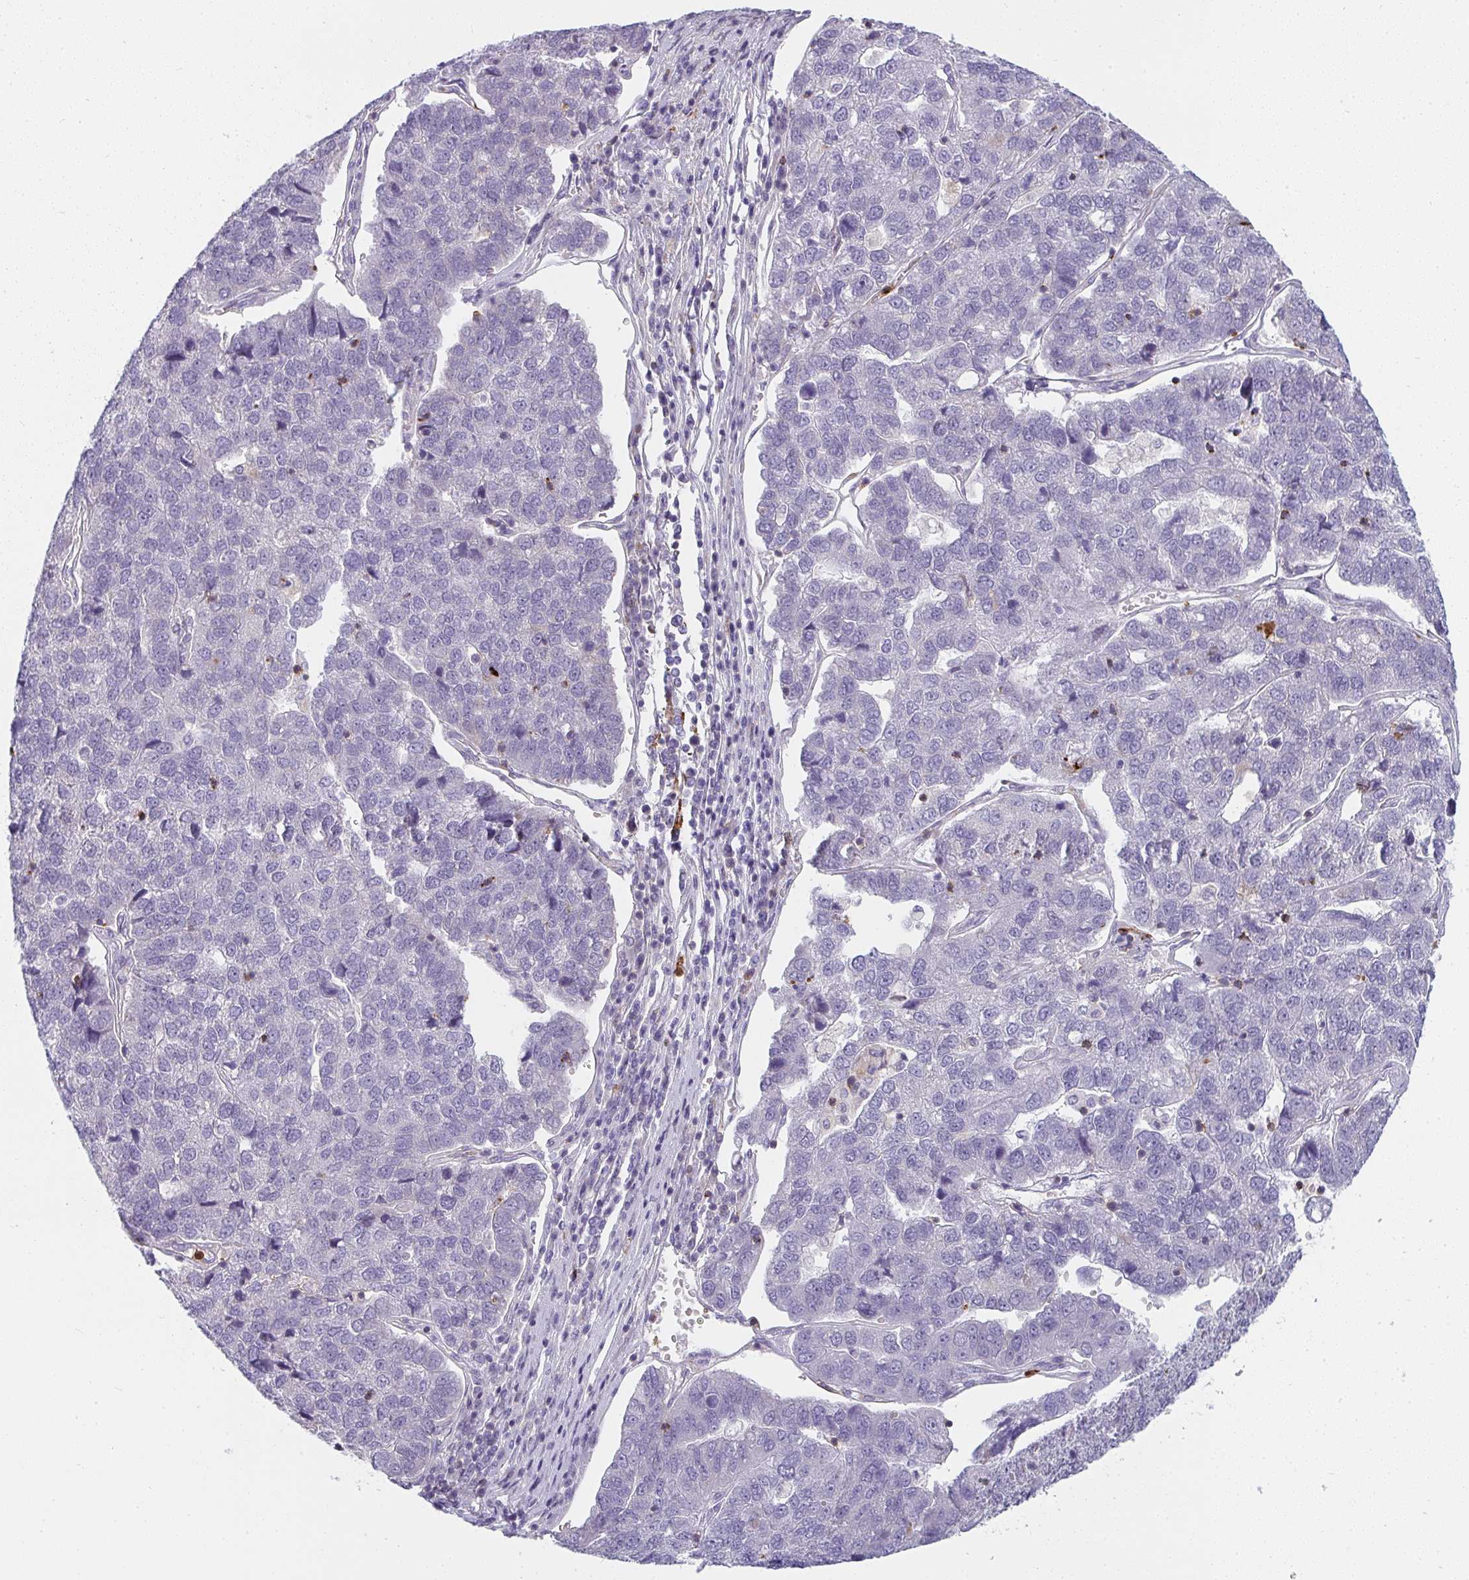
{"staining": {"intensity": "negative", "quantity": "none", "location": "none"}, "tissue": "pancreatic cancer", "cell_type": "Tumor cells", "image_type": "cancer", "snomed": [{"axis": "morphology", "description": "Adenocarcinoma, NOS"}, {"axis": "topography", "description": "Pancreas"}], "caption": "Immunohistochemical staining of adenocarcinoma (pancreatic) exhibits no significant positivity in tumor cells. (DAB (3,3'-diaminobenzidine) IHC, high magnification).", "gene": "CSF3R", "patient": {"sex": "female", "age": 61}}